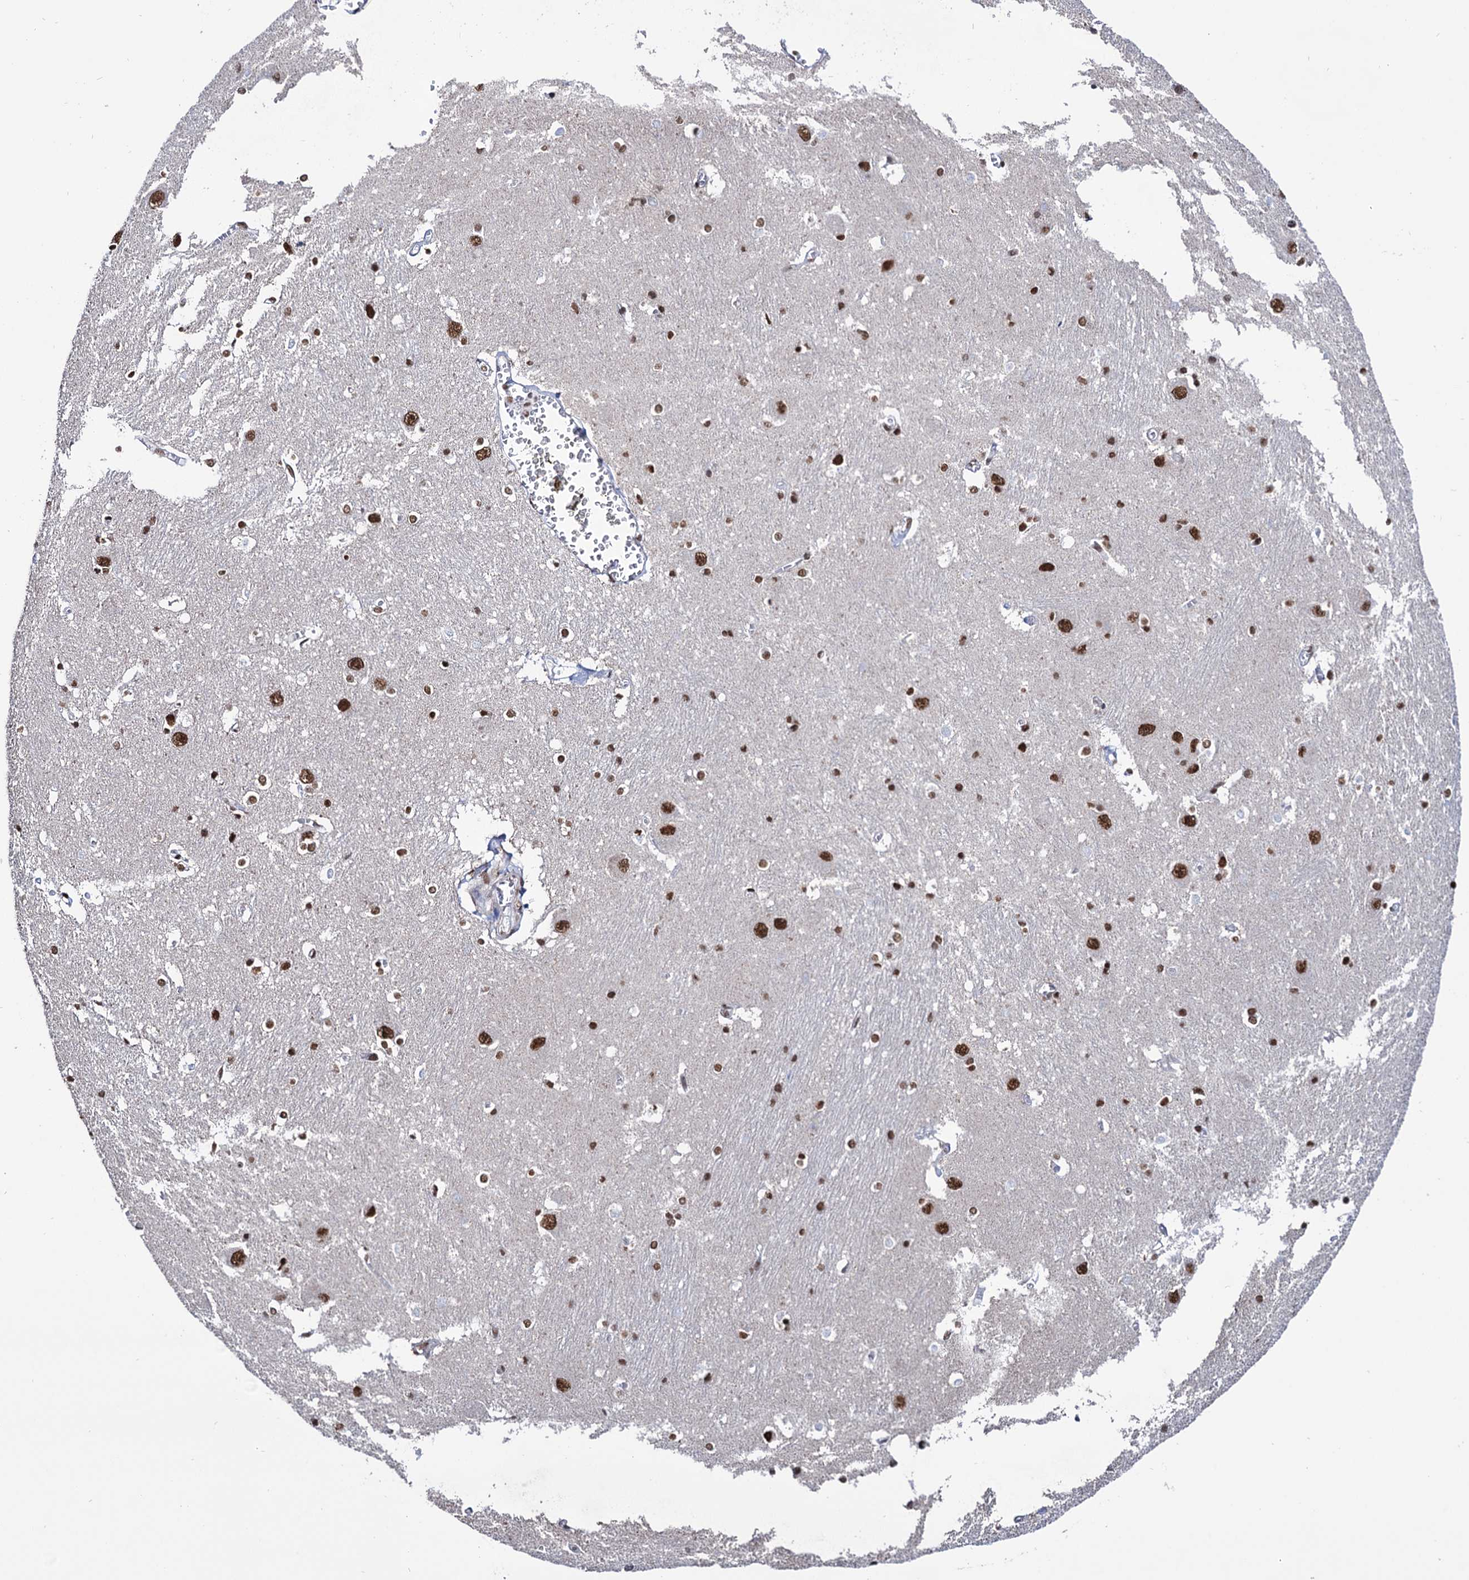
{"staining": {"intensity": "moderate", "quantity": "25%-75%", "location": "nuclear"}, "tissue": "caudate", "cell_type": "Glial cells", "image_type": "normal", "snomed": [{"axis": "morphology", "description": "Normal tissue, NOS"}, {"axis": "topography", "description": "Lateral ventricle wall"}], "caption": "Glial cells display medium levels of moderate nuclear positivity in about 25%-75% of cells in unremarkable human caudate.", "gene": "ABHD10", "patient": {"sex": "male", "age": 37}}